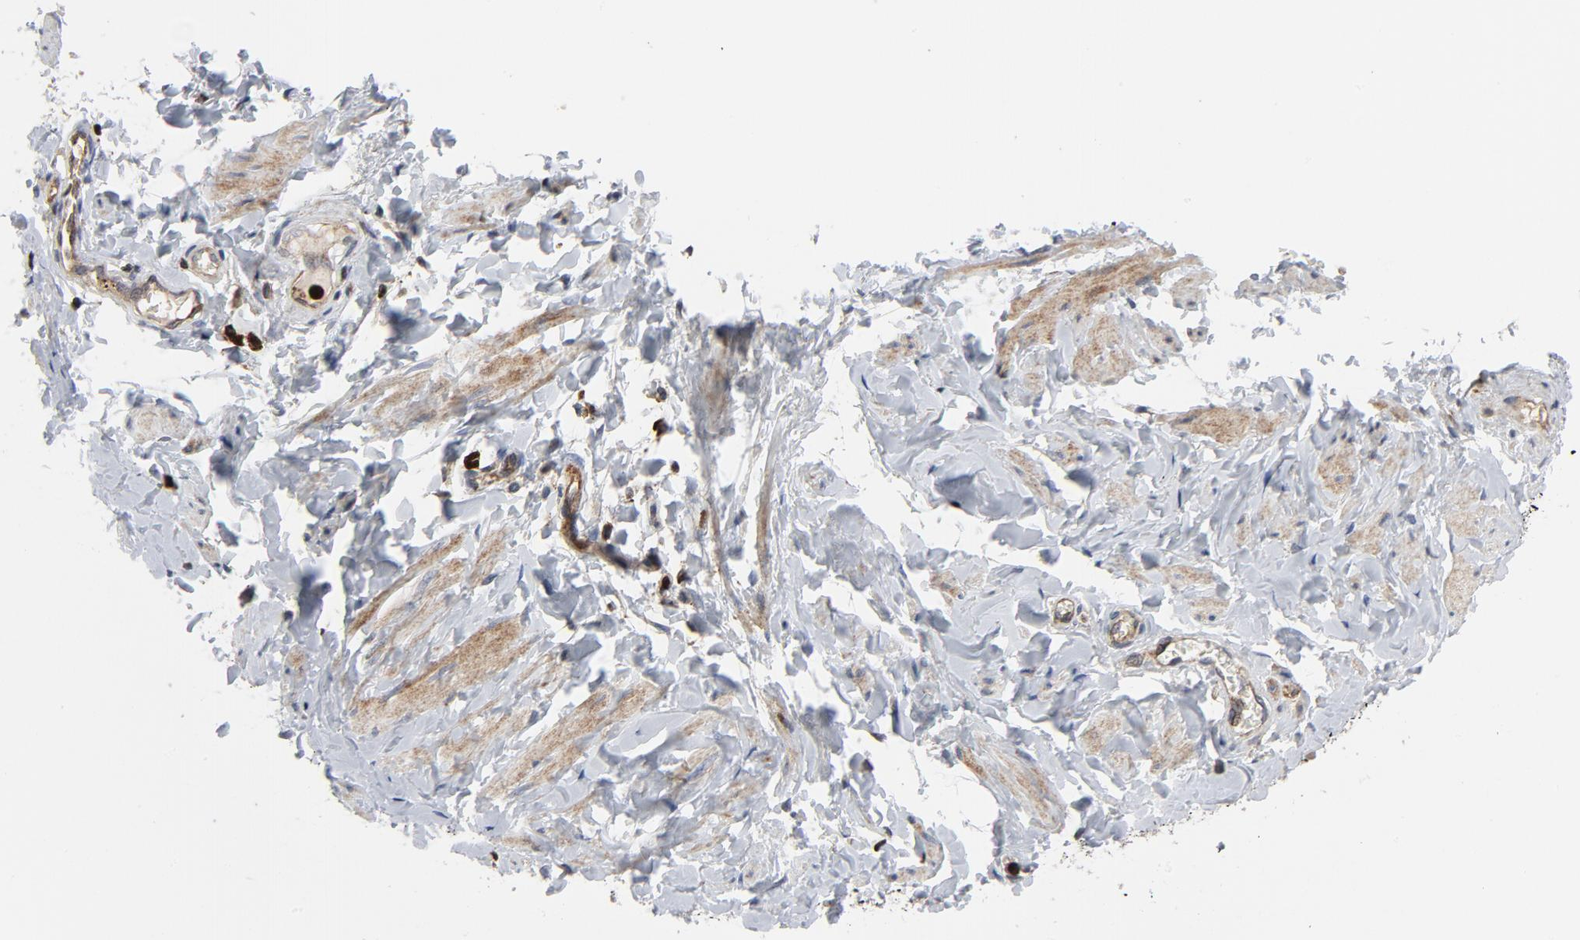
{"staining": {"intensity": "moderate", "quantity": ">75%", "location": "cytoplasmic/membranous"}, "tissue": "vagina", "cell_type": "Squamous epithelial cells", "image_type": "normal", "snomed": [{"axis": "morphology", "description": "Normal tissue, NOS"}, {"axis": "topography", "description": "Vagina"}], "caption": "IHC micrograph of benign human vagina stained for a protein (brown), which demonstrates medium levels of moderate cytoplasmic/membranous positivity in approximately >75% of squamous epithelial cells.", "gene": "YES1", "patient": {"sex": "female", "age": 55}}